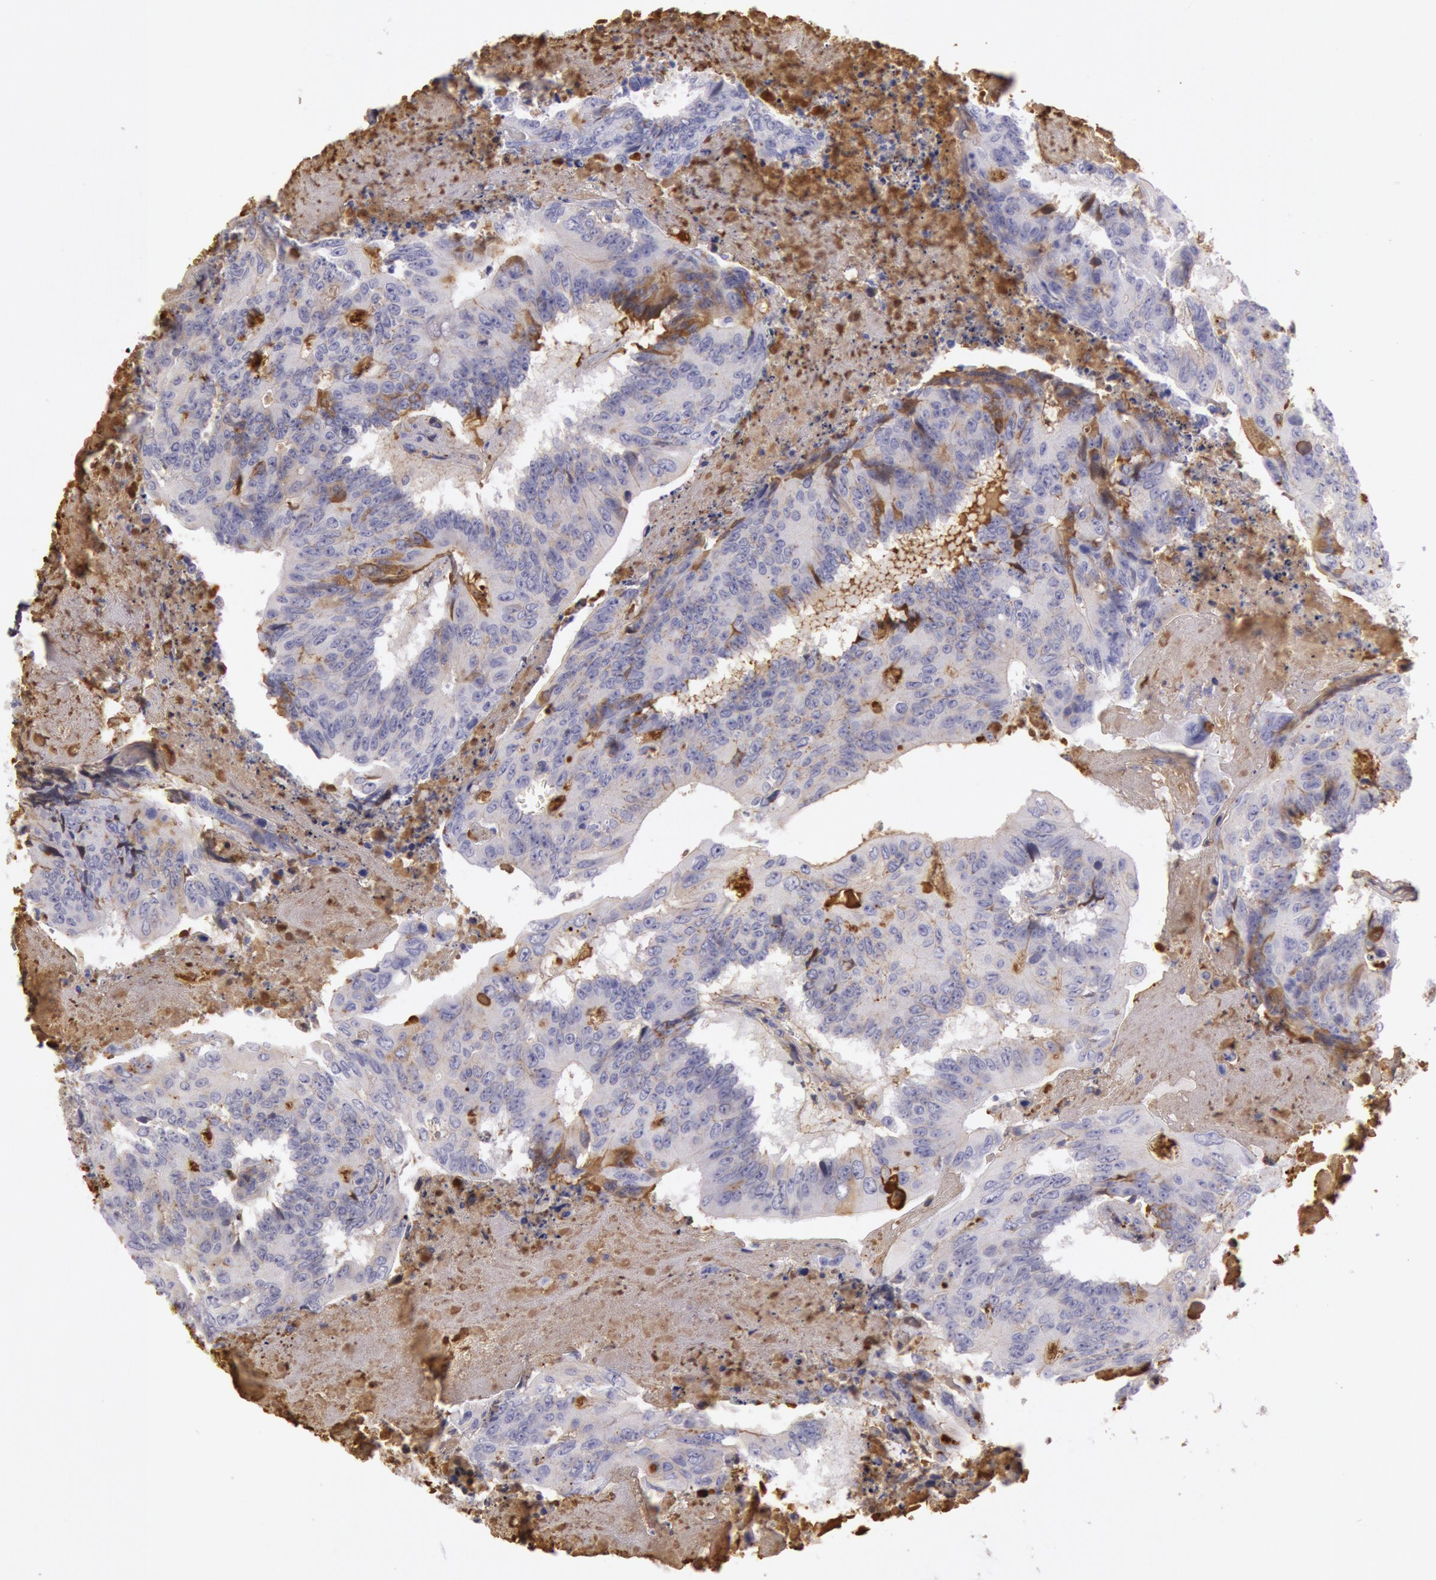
{"staining": {"intensity": "weak", "quantity": "25%-75%", "location": "cytoplasmic/membranous"}, "tissue": "colorectal cancer", "cell_type": "Tumor cells", "image_type": "cancer", "snomed": [{"axis": "morphology", "description": "Adenocarcinoma, NOS"}, {"axis": "topography", "description": "Colon"}], "caption": "Colorectal cancer was stained to show a protein in brown. There is low levels of weak cytoplasmic/membranous expression in approximately 25%-75% of tumor cells.", "gene": "IGHG1", "patient": {"sex": "male", "age": 65}}